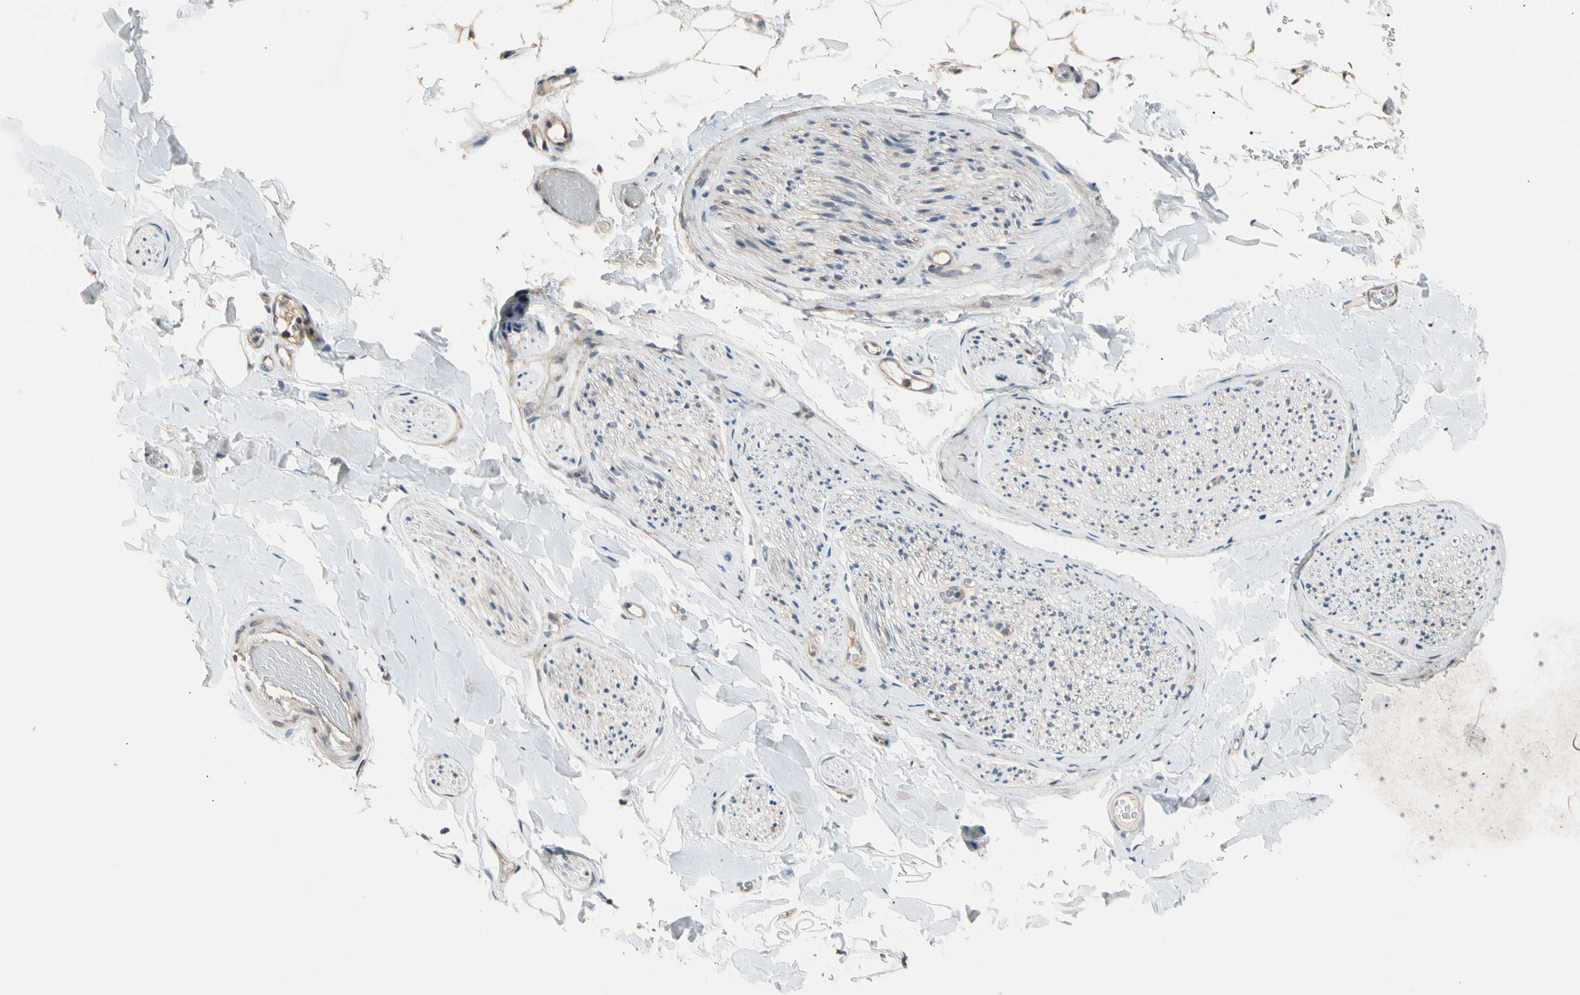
{"staining": {"intensity": "weak", "quantity": ">75%", "location": "cytoplasmic/membranous"}, "tissue": "adipose tissue", "cell_type": "Adipocytes", "image_type": "normal", "snomed": [{"axis": "morphology", "description": "Normal tissue, NOS"}, {"axis": "topography", "description": "Peripheral nerve tissue"}], "caption": "Immunohistochemical staining of unremarkable adipose tissue reveals >75% levels of weak cytoplasmic/membranous protein positivity in about >75% of adipocytes. Nuclei are stained in blue.", "gene": "NGEF", "patient": {"sex": "male", "age": 70}}